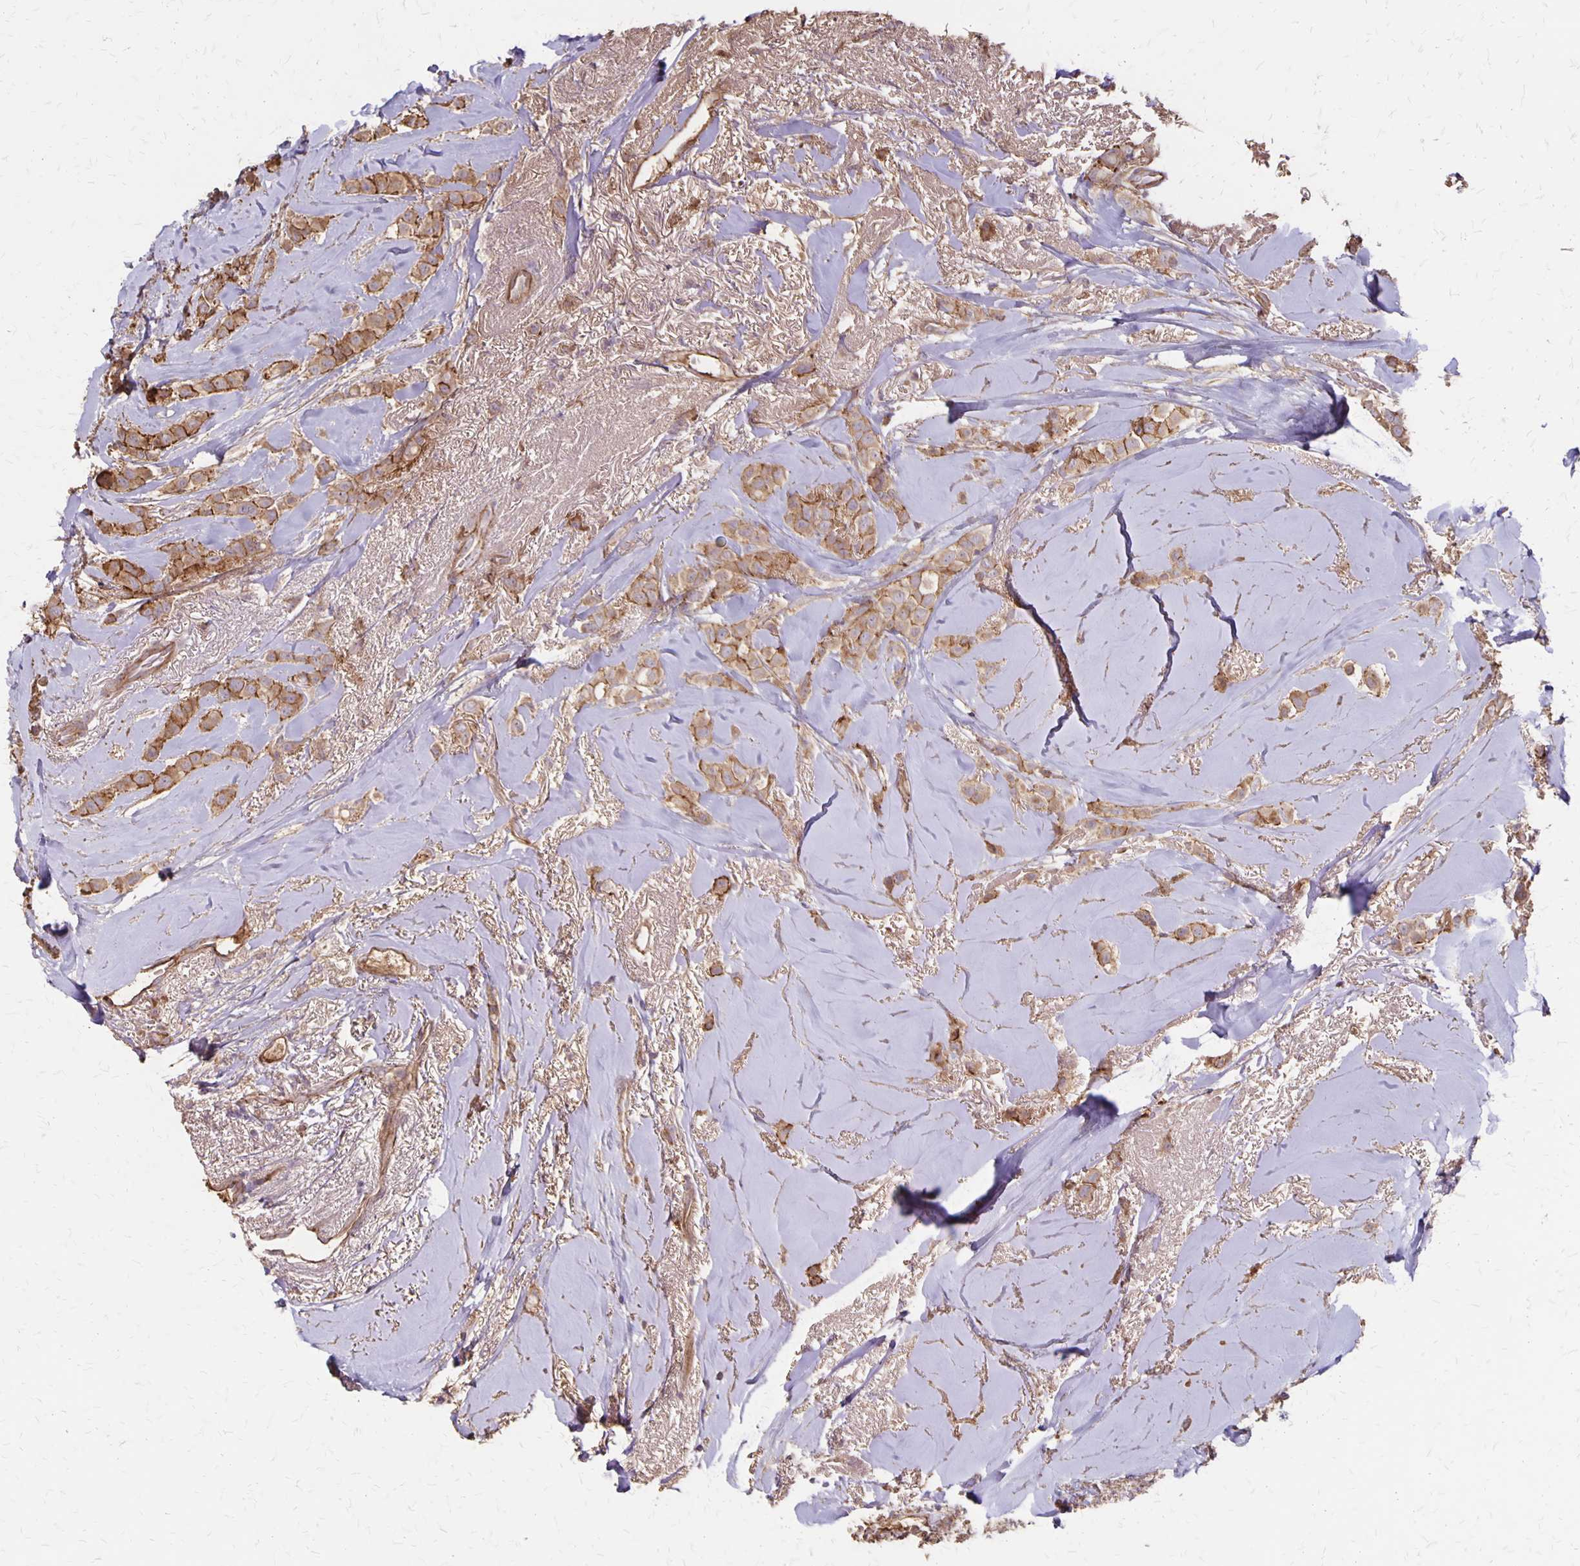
{"staining": {"intensity": "moderate", "quantity": ">75%", "location": "cytoplasmic/membranous"}, "tissue": "breast cancer", "cell_type": "Tumor cells", "image_type": "cancer", "snomed": [{"axis": "morphology", "description": "Lobular carcinoma"}, {"axis": "topography", "description": "Breast"}], "caption": "Human lobular carcinoma (breast) stained with a protein marker demonstrates moderate staining in tumor cells.", "gene": "PROM2", "patient": {"sex": "female", "age": 66}}